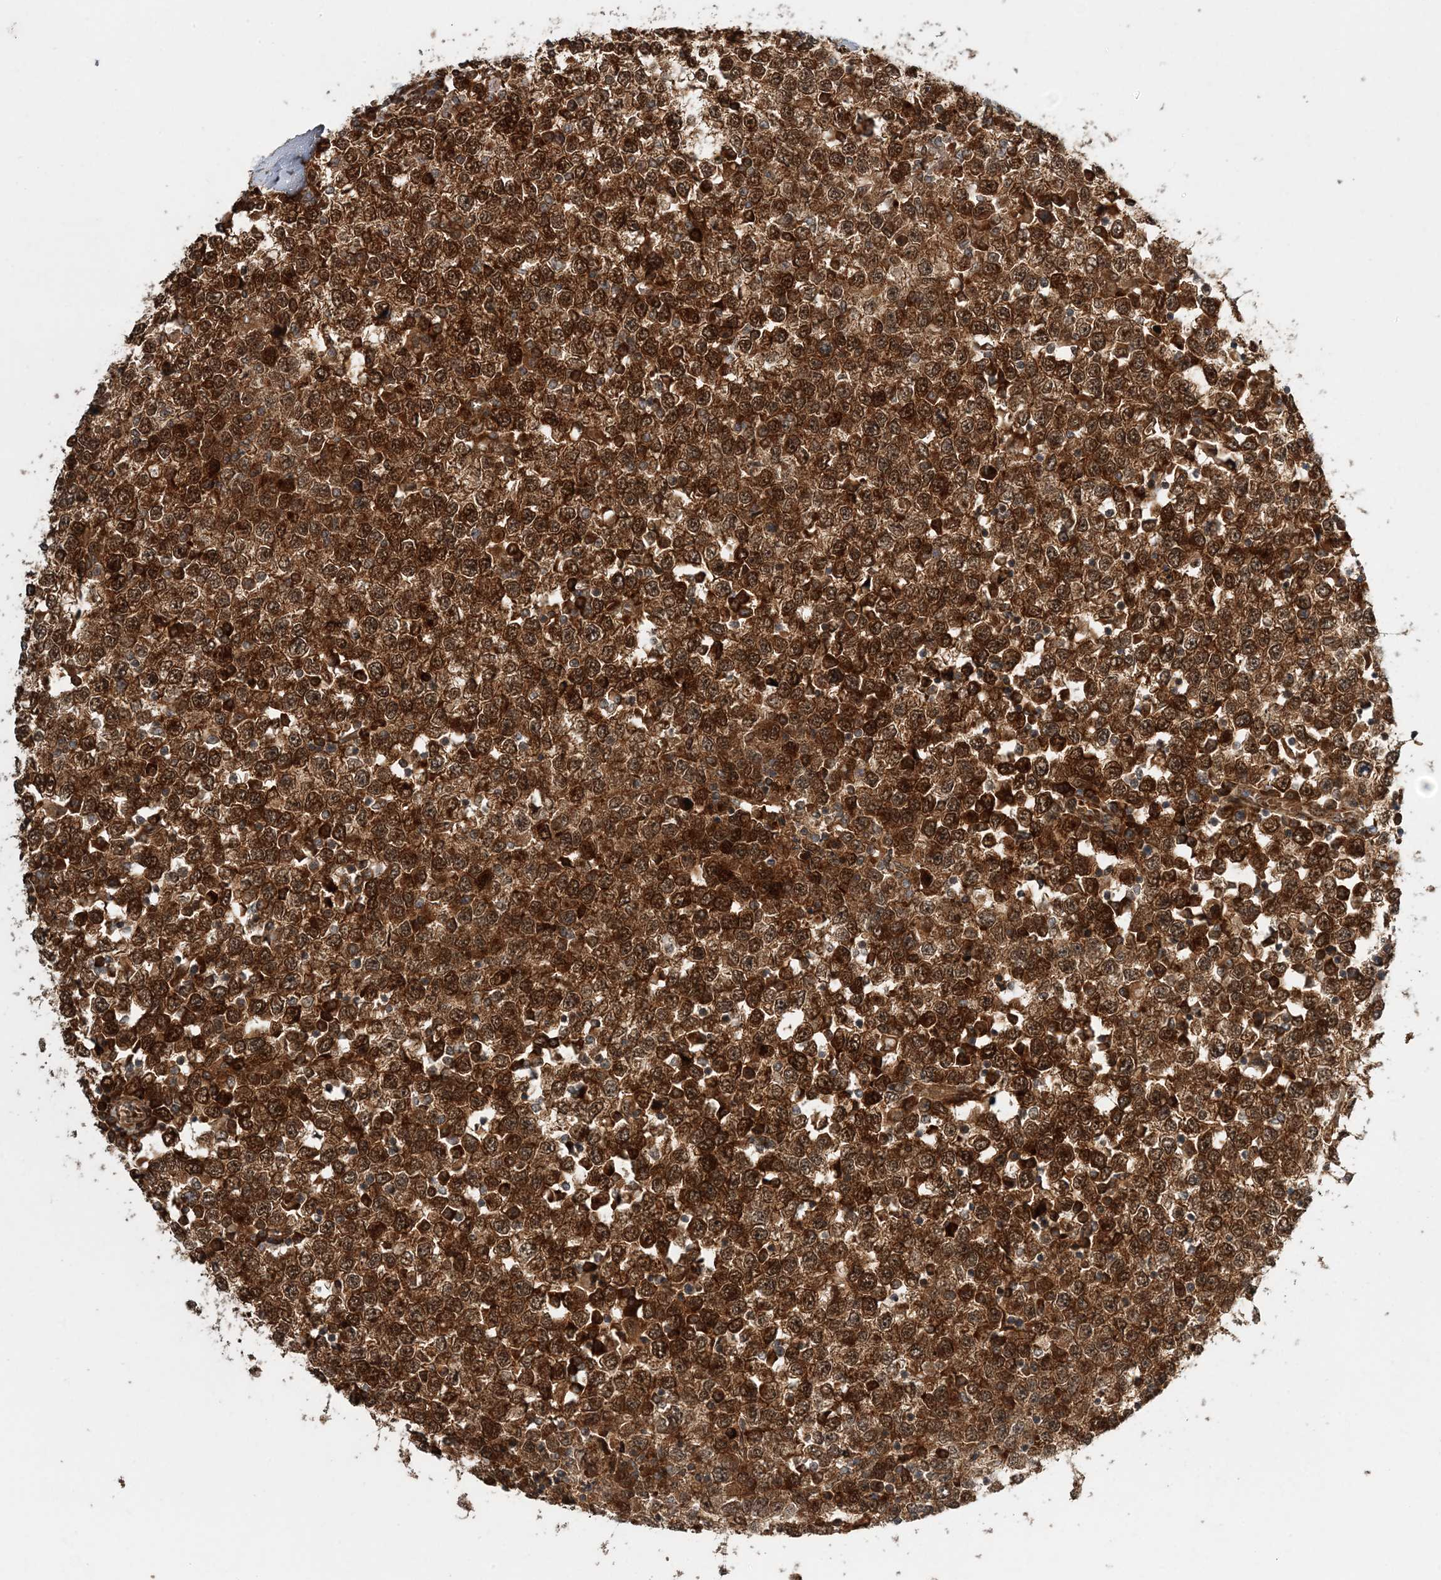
{"staining": {"intensity": "strong", "quantity": ">75%", "location": "cytoplasmic/membranous,nuclear"}, "tissue": "testis cancer", "cell_type": "Tumor cells", "image_type": "cancer", "snomed": [{"axis": "morphology", "description": "Seminoma, NOS"}, {"axis": "topography", "description": "Testis"}], "caption": "Immunohistochemistry (IHC) image of neoplastic tissue: human testis cancer (seminoma) stained using IHC exhibits high levels of strong protein expression localized specifically in the cytoplasmic/membranous and nuclear of tumor cells, appearing as a cytoplasmic/membranous and nuclear brown color.", "gene": "UBTD2", "patient": {"sex": "male", "age": 65}}